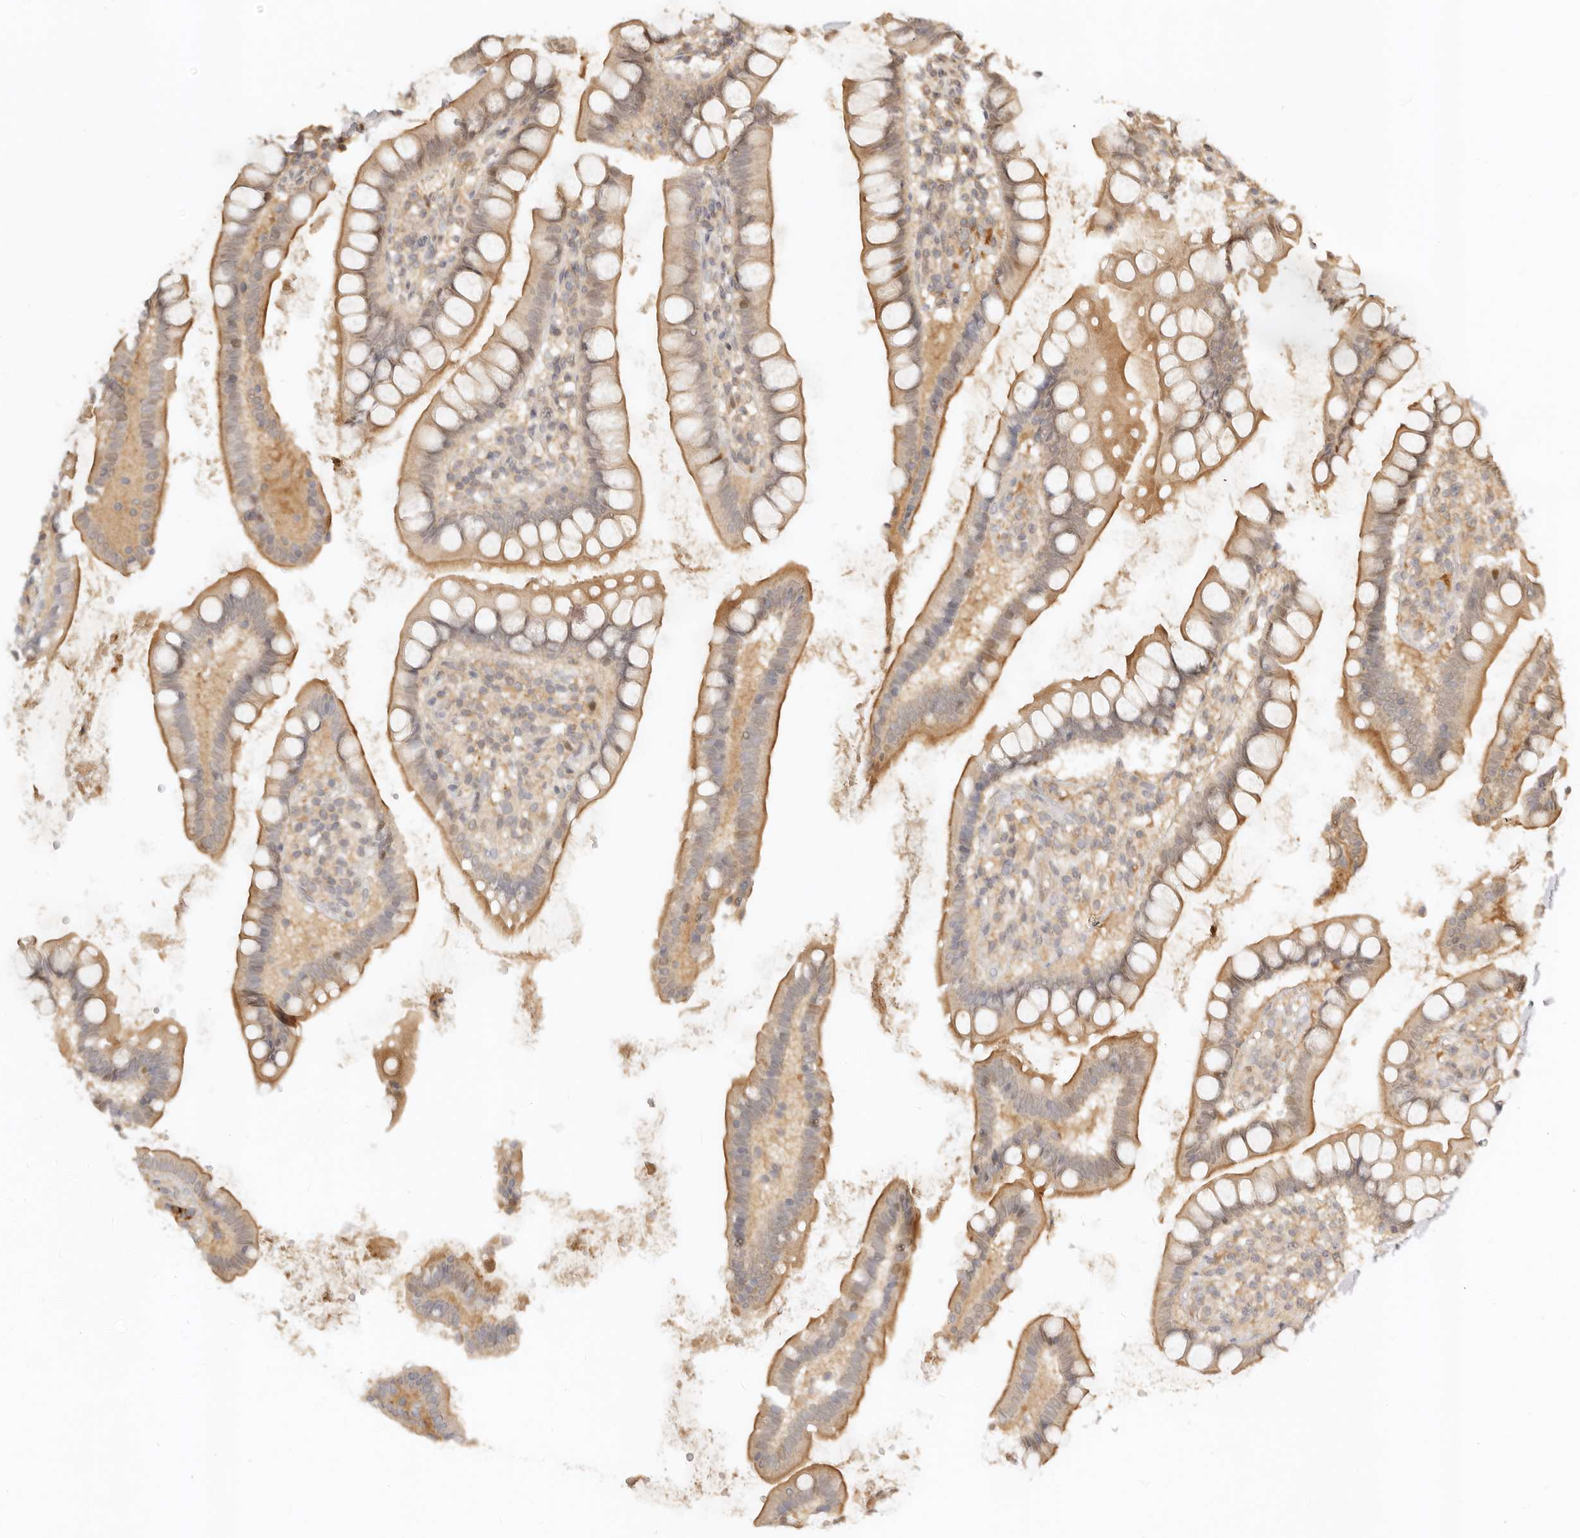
{"staining": {"intensity": "moderate", "quantity": "25%-75%", "location": "cytoplasmic/membranous"}, "tissue": "small intestine", "cell_type": "Glandular cells", "image_type": "normal", "snomed": [{"axis": "morphology", "description": "Normal tissue, NOS"}, {"axis": "topography", "description": "Small intestine"}], "caption": "Moderate cytoplasmic/membranous expression is appreciated in approximately 25%-75% of glandular cells in benign small intestine. The staining was performed using DAB (3,3'-diaminobenzidine), with brown indicating positive protein expression. Nuclei are stained blue with hematoxylin.", "gene": "KIF2B", "patient": {"sex": "female", "age": 84}}